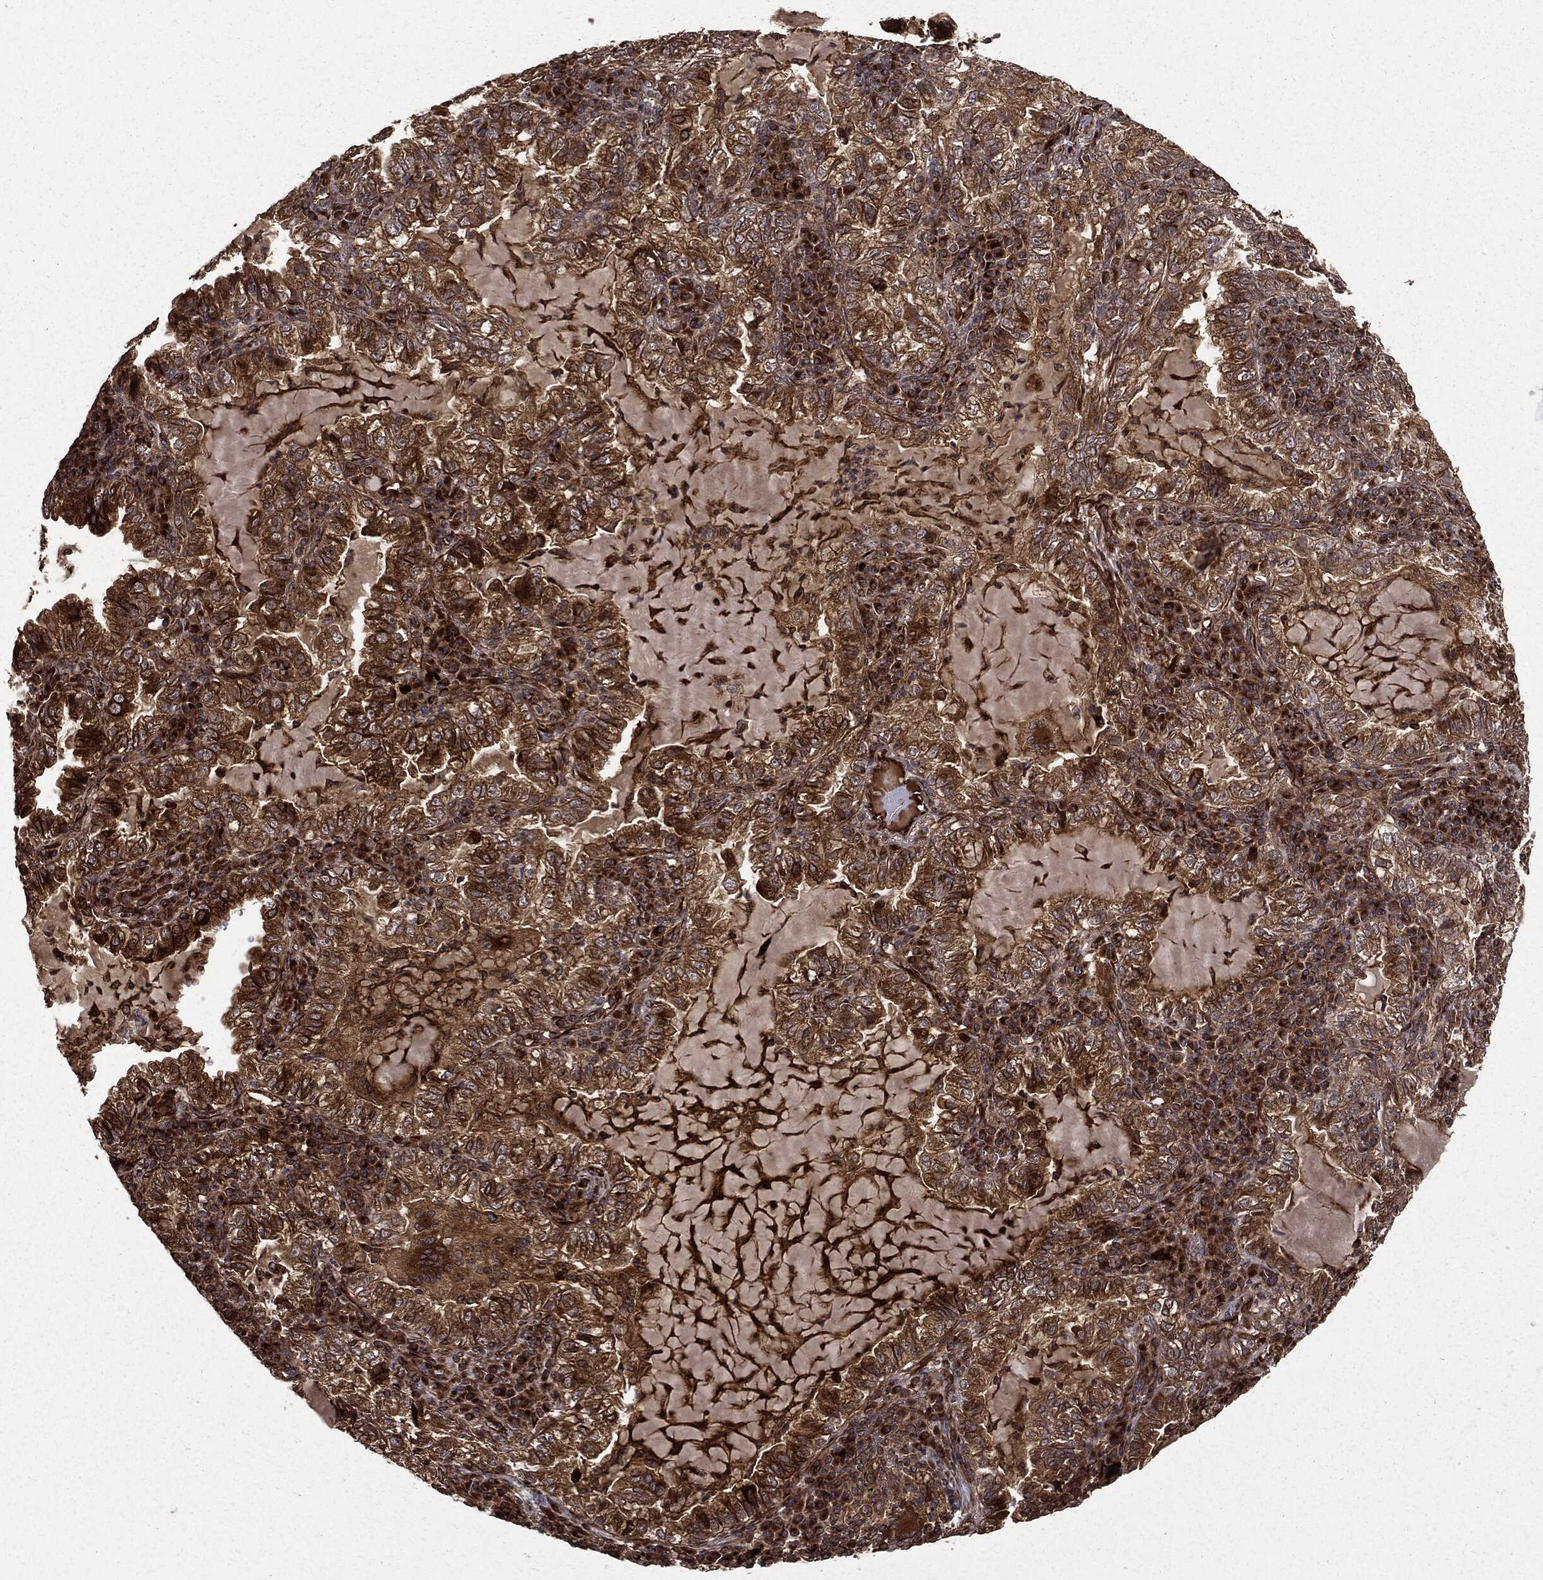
{"staining": {"intensity": "moderate", "quantity": ">75%", "location": "cytoplasmic/membranous"}, "tissue": "lung cancer", "cell_type": "Tumor cells", "image_type": "cancer", "snomed": [{"axis": "morphology", "description": "Adenocarcinoma, NOS"}, {"axis": "topography", "description": "Lung"}], "caption": "Tumor cells display medium levels of moderate cytoplasmic/membranous positivity in about >75% of cells in lung cancer (adenocarcinoma).", "gene": "HTT", "patient": {"sex": "female", "age": 73}}